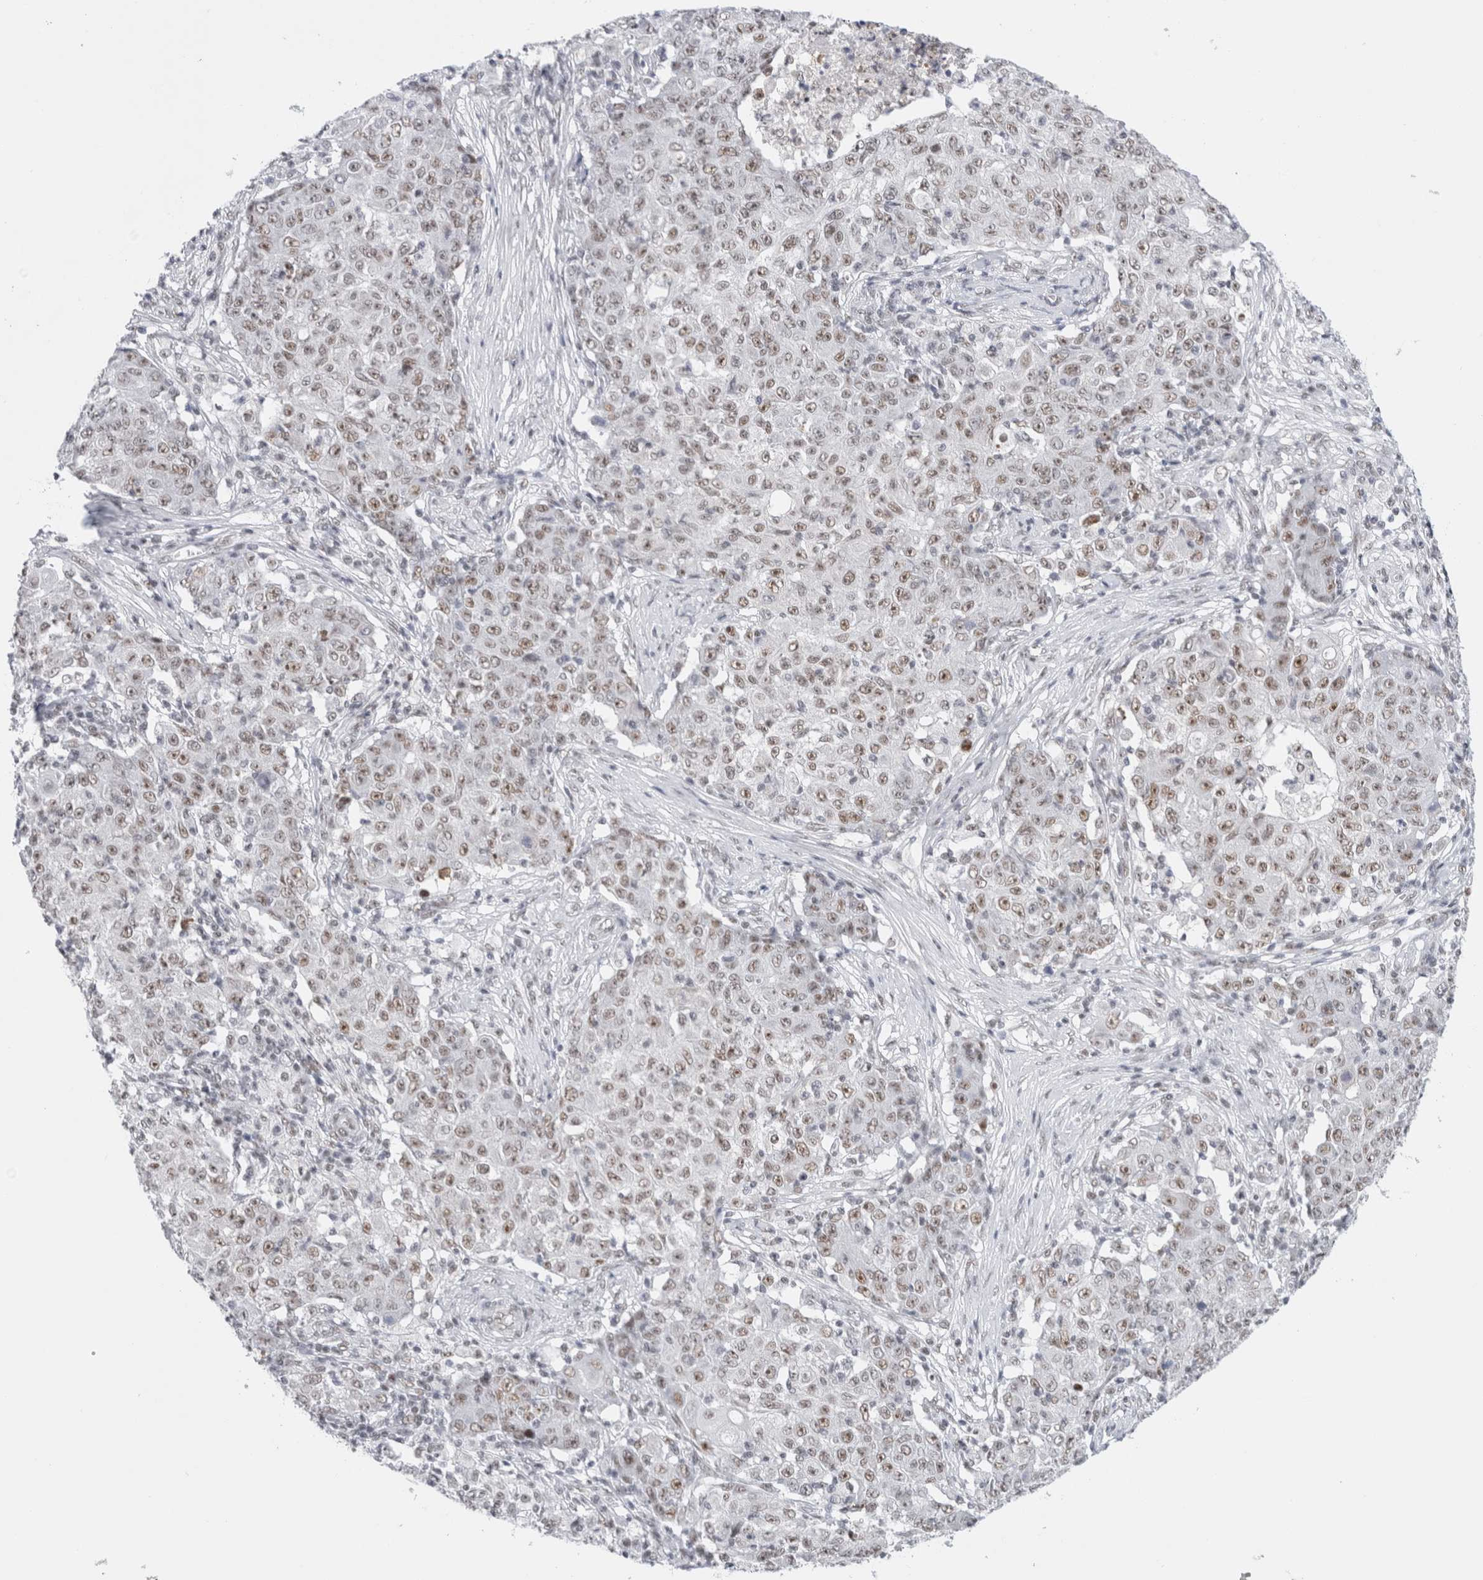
{"staining": {"intensity": "weak", "quantity": ">75%", "location": "nuclear"}, "tissue": "ovarian cancer", "cell_type": "Tumor cells", "image_type": "cancer", "snomed": [{"axis": "morphology", "description": "Carcinoma, endometroid"}, {"axis": "topography", "description": "Ovary"}], "caption": "The immunohistochemical stain highlights weak nuclear staining in tumor cells of ovarian cancer tissue.", "gene": "COPS7A", "patient": {"sex": "female", "age": 42}}